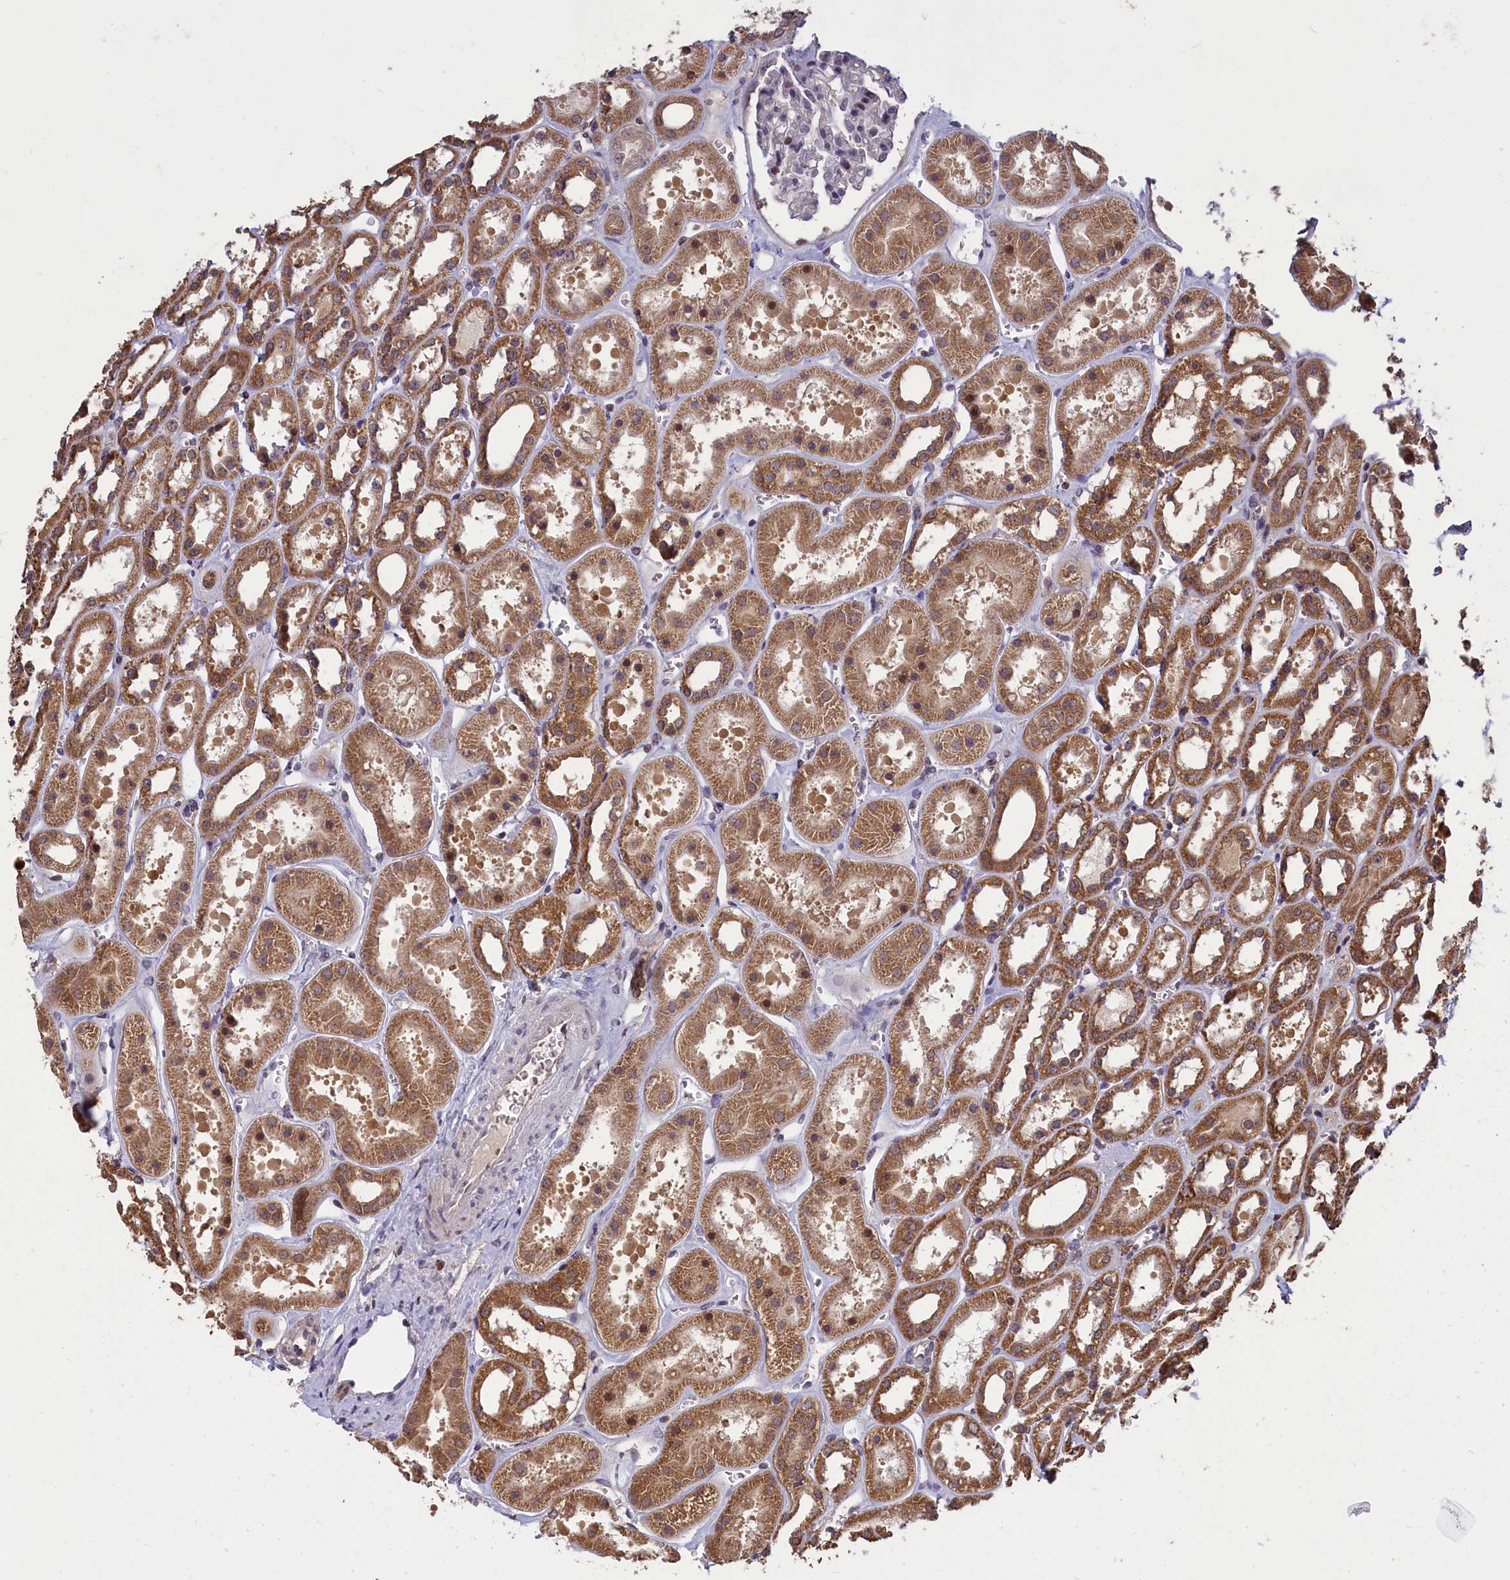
{"staining": {"intensity": "moderate", "quantity": "<25%", "location": "nuclear"}, "tissue": "kidney", "cell_type": "Cells in glomeruli", "image_type": "normal", "snomed": [{"axis": "morphology", "description": "Normal tissue, NOS"}, {"axis": "topography", "description": "Kidney"}], "caption": "High-magnification brightfield microscopy of unremarkable kidney stained with DAB (3,3'-diaminobenzidine) (brown) and counterstained with hematoxylin (blue). cells in glomeruli exhibit moderate nuclear positivity is appreciated in approximately<25% of cells.", "gene": "NUBP1", "patient": {"sex": "female", "age": 41}}